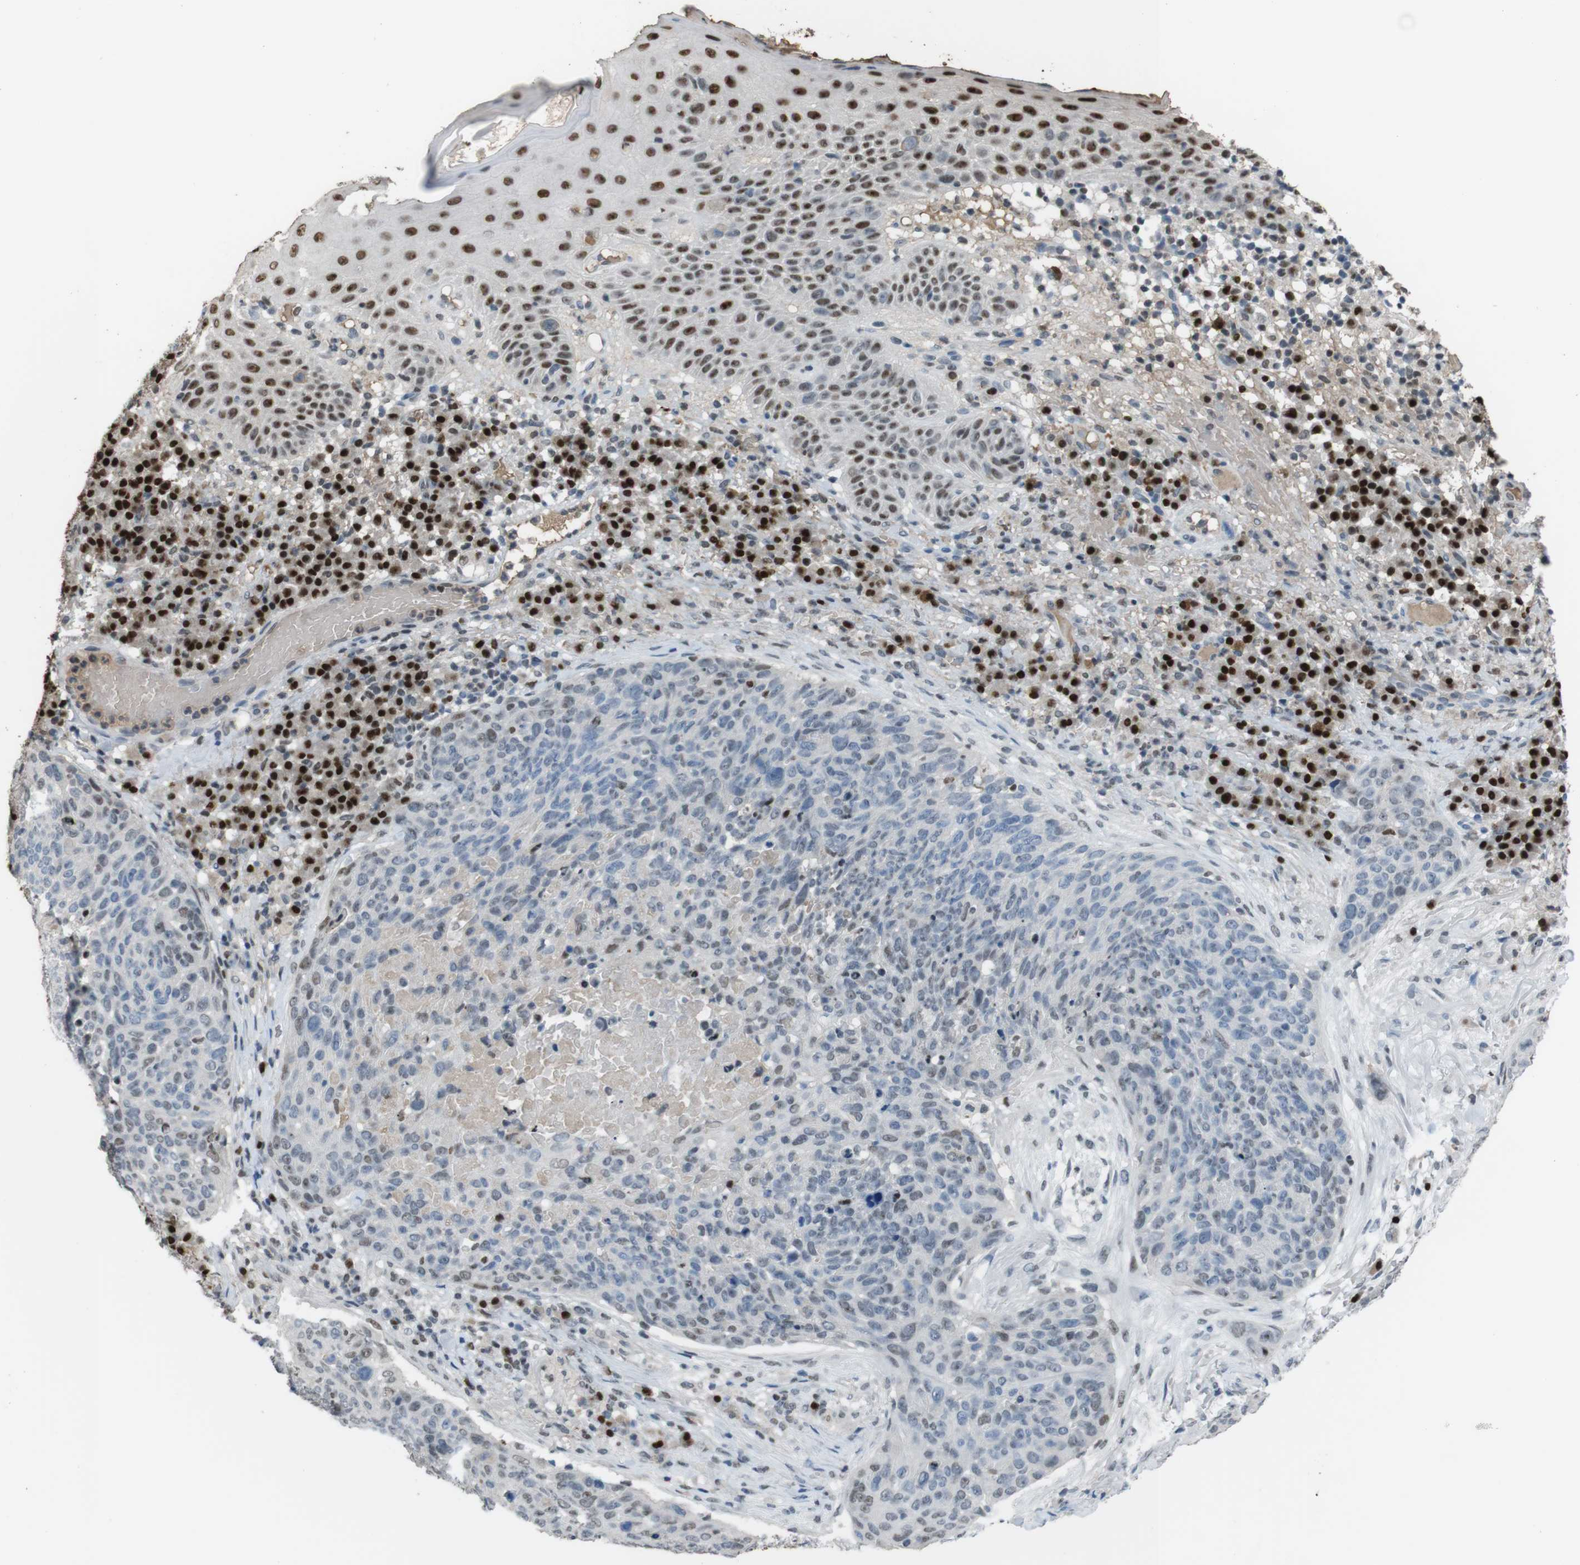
{"staining": {"intensity": "negative", "quantity": "none", "location": "none"}, "tissue": "skin cancer", "cell_type": "Tumor cells", "image_type": "cancer", "snomed": [{"axis": "morphology", "description": "Squamous cell carcinoma in situ, NOS"}, {"axis": "morphology", "description": "Squamous cell carcinoma, NOS"}, {"axis": "topography", "description": "Skin"}], "caption": "Tumor cells are negative for protein expression in human squamous cell carcinoma (skin).", "gene": "SUB1", "patient": {"sex": "male", "age": 93}}